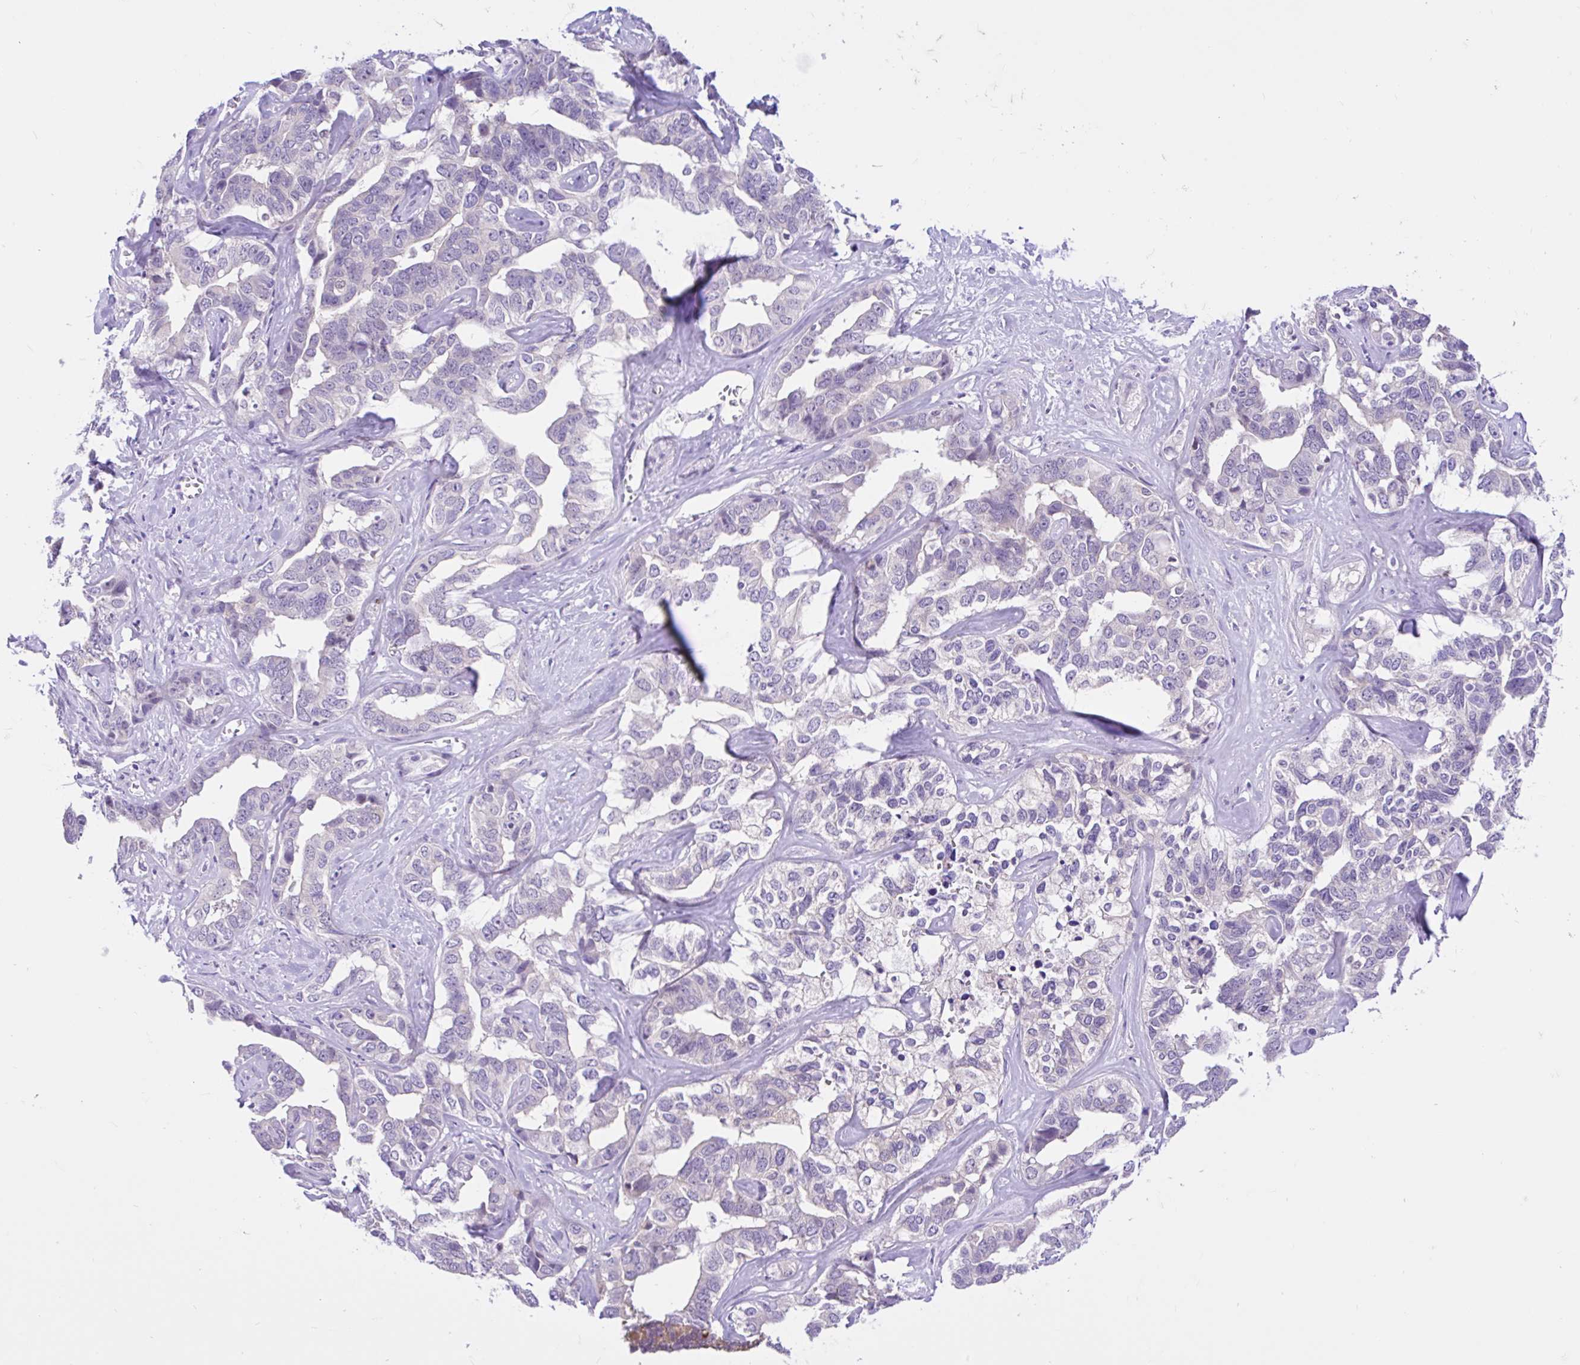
{"staining": {"intensity": "negative", "quantity": "none", "location": "none"}, "tissue": "liver cancer", "cell_type": "Tumor cells", "image_type": "cancer", "snomed": [{"axis": "morphology", "description": "Cholangiocarcinoma"}, {"axis": "topography", "description": "Liver"}], "caption": "This is an immunohistochemistry image of liver cancer. There is no staining in tumor cells.", "gene": "ANO4", "patient": {"sex": "male", "age": 59}}